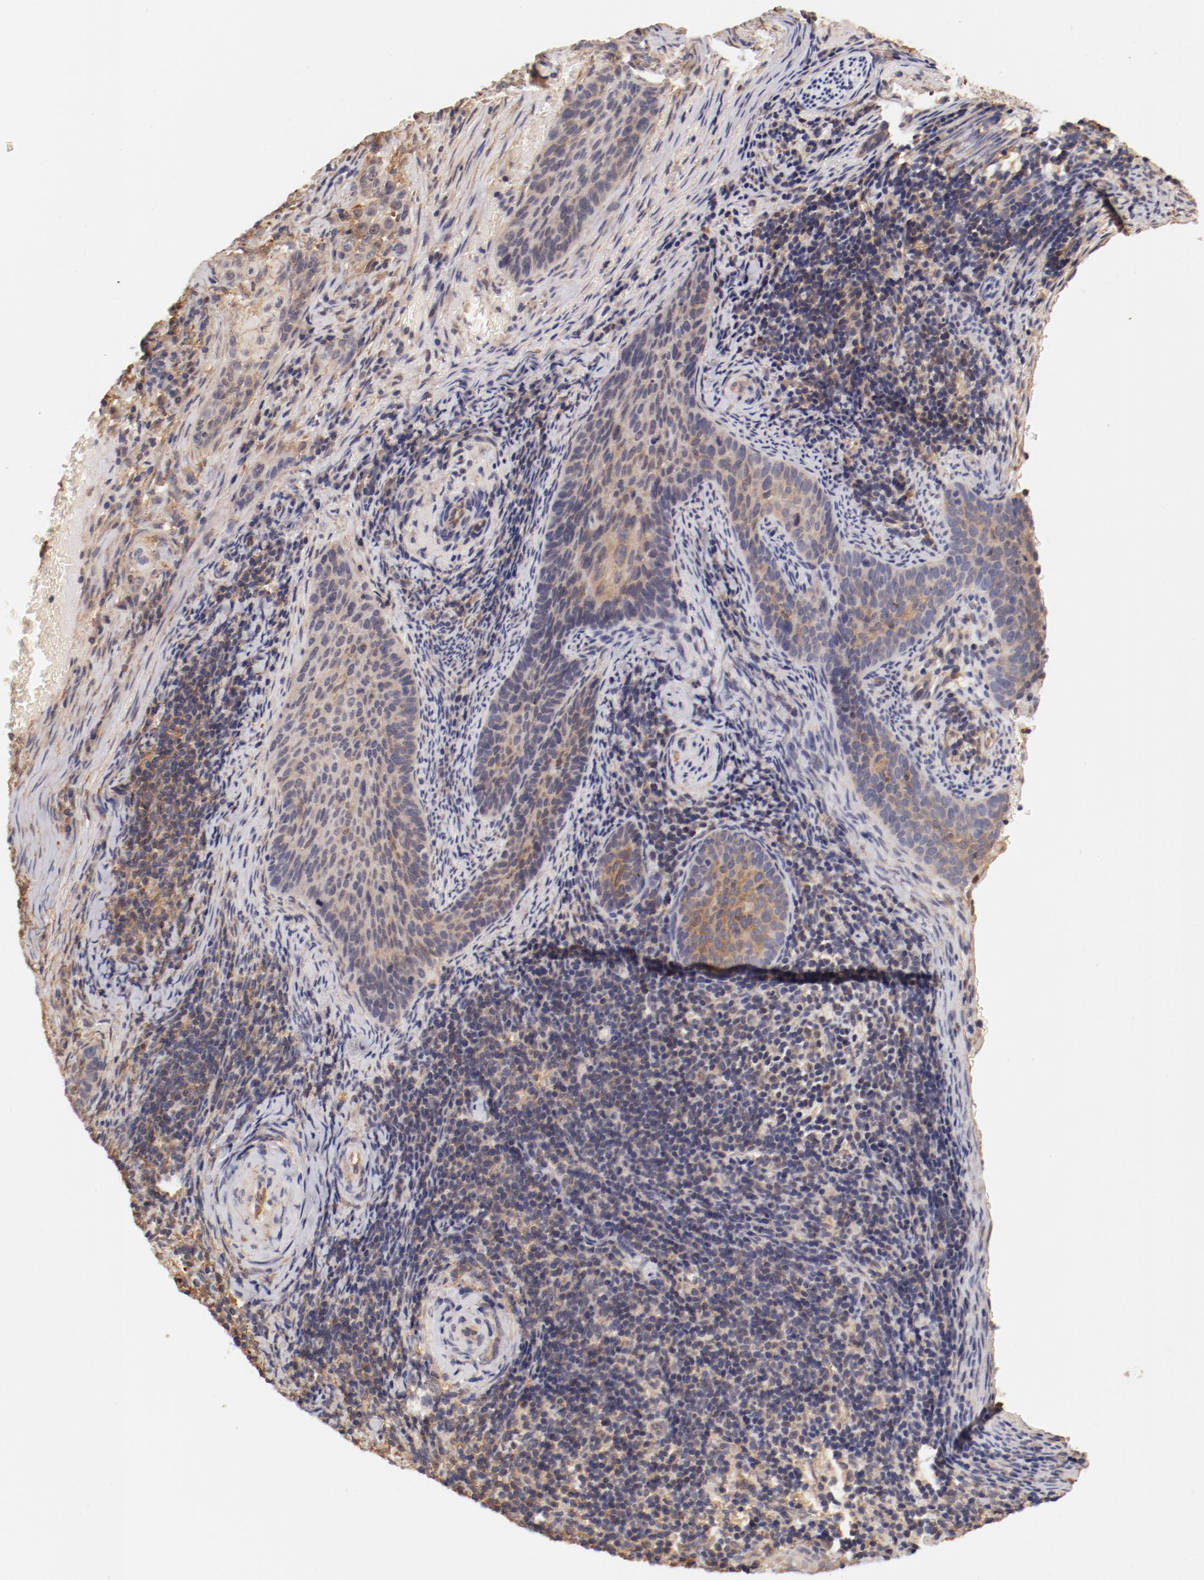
{"staining": {"intensity": "moderate", "quantity": "25%-75%", "location": "cytoplasmic/membranous"}, "tissue": "cervical cancer", "cell_type": "Tumor cells", "image_type": "cancer", "snomed": [{"axis": "morphology", "description": "Squamous cell carcinoma, NOS"}, {"axis": "topography", "description": "Cervix"}], "caption": "Immunohistochemistry (IHC) image of cervical cancer stained for a protein (brown), which demonstrates medium levels of moderate cytoplasmic/membranous positivity in about 25%-75% of tumor cells.", "gene": "FCMR", "patient": {"sex": "female", "age": 33}}